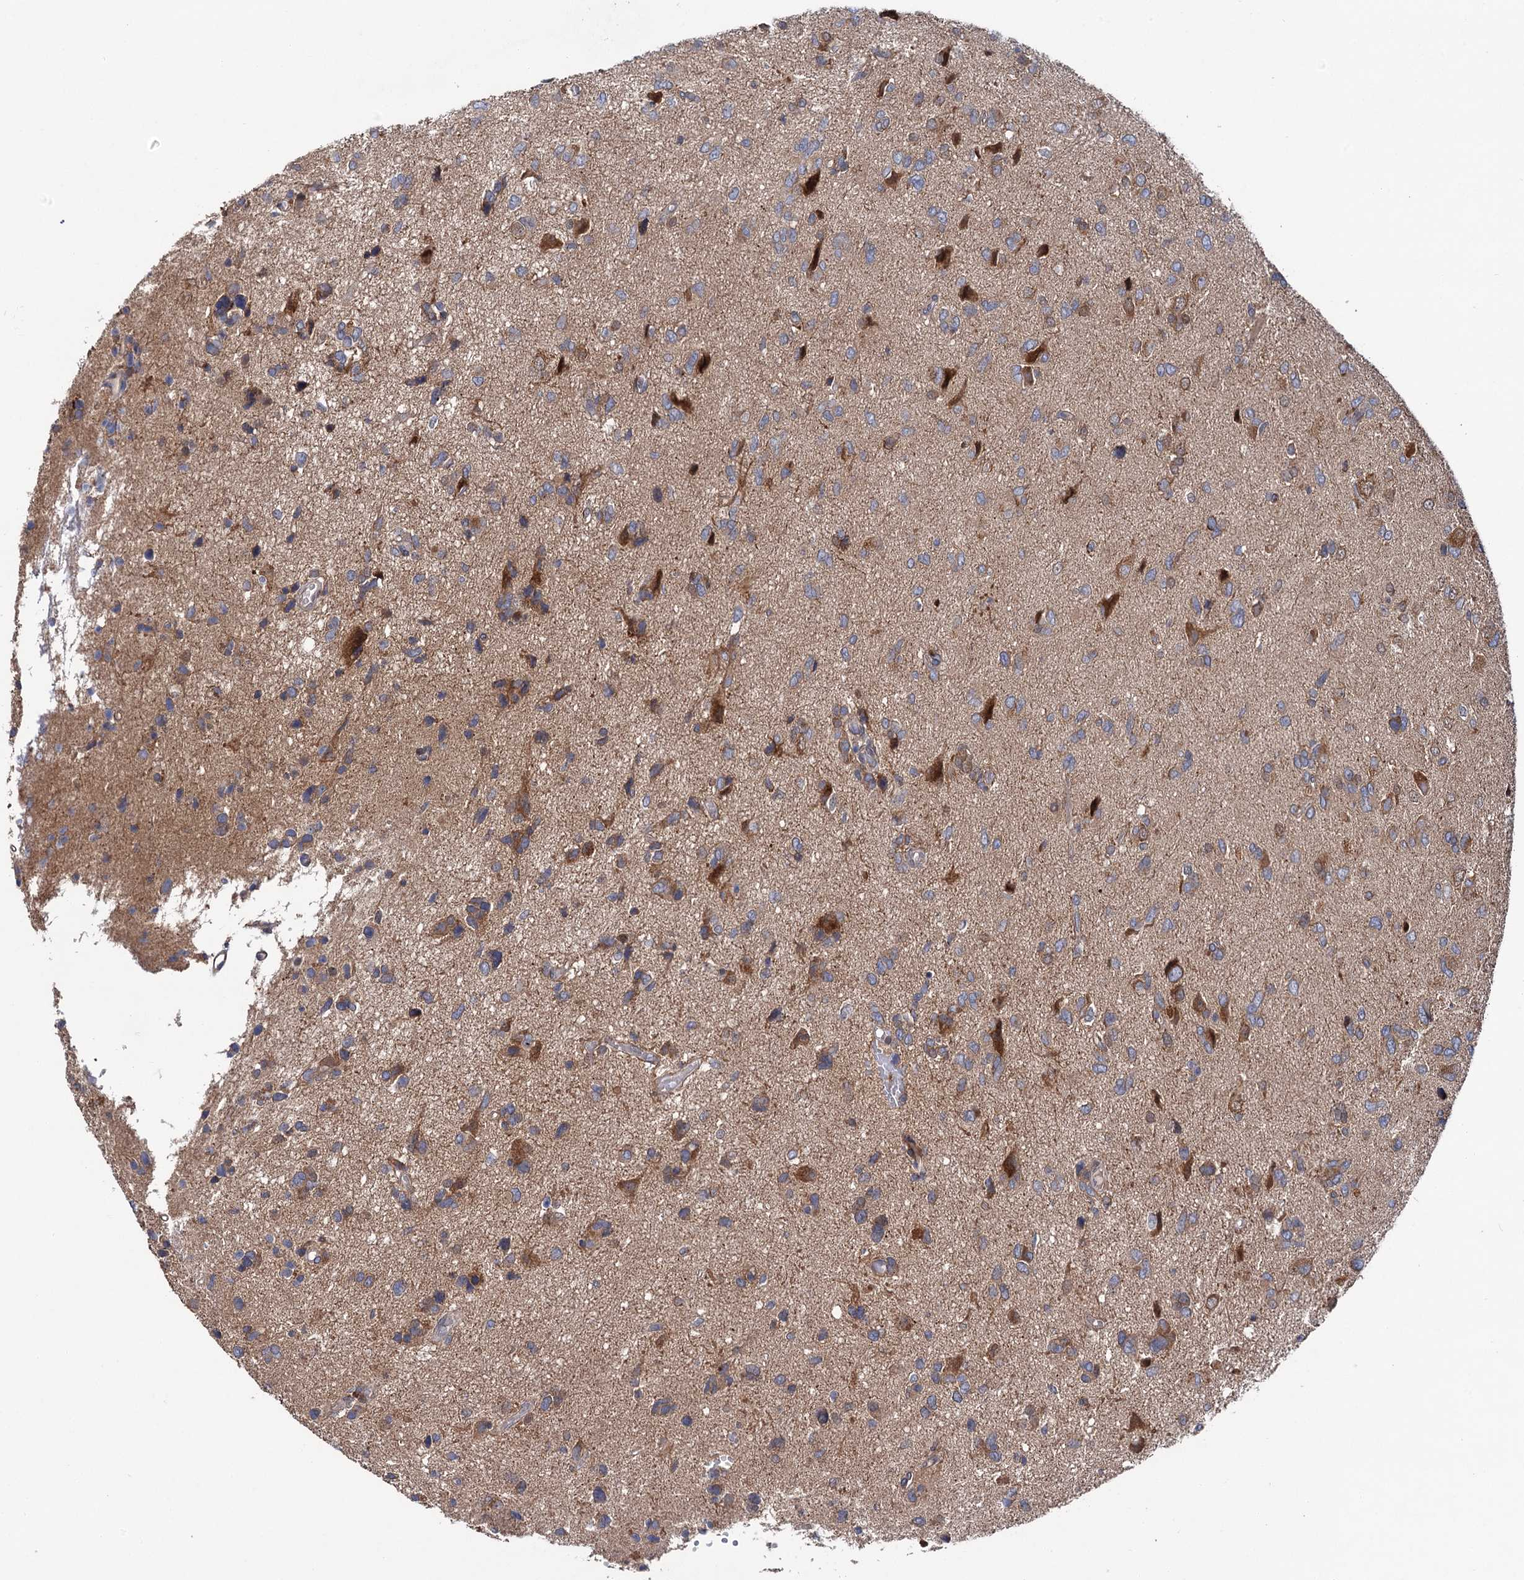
{"staining": {"intensity": "moderate", "quantity": "25%-75%", "location": "cytoplasmic/membranous"}, "tissue": "glioma", "cell_type": "Tumor cells", "image_type": "cancer", "snomed": [{"axis": "morphology", "description": "Glioma, malignant, High grade"}, {"axis": "topography", "description": "Brain"}], "caption": "This is a histology image of immunohistochemistry (IHC) staining of malignant high-grade glioma, which shows moderate positivity in the cytoplasmic/membranous of tumor cells.", "gene": "NAA25", "patient": {"sex": "female", "age": 59}}